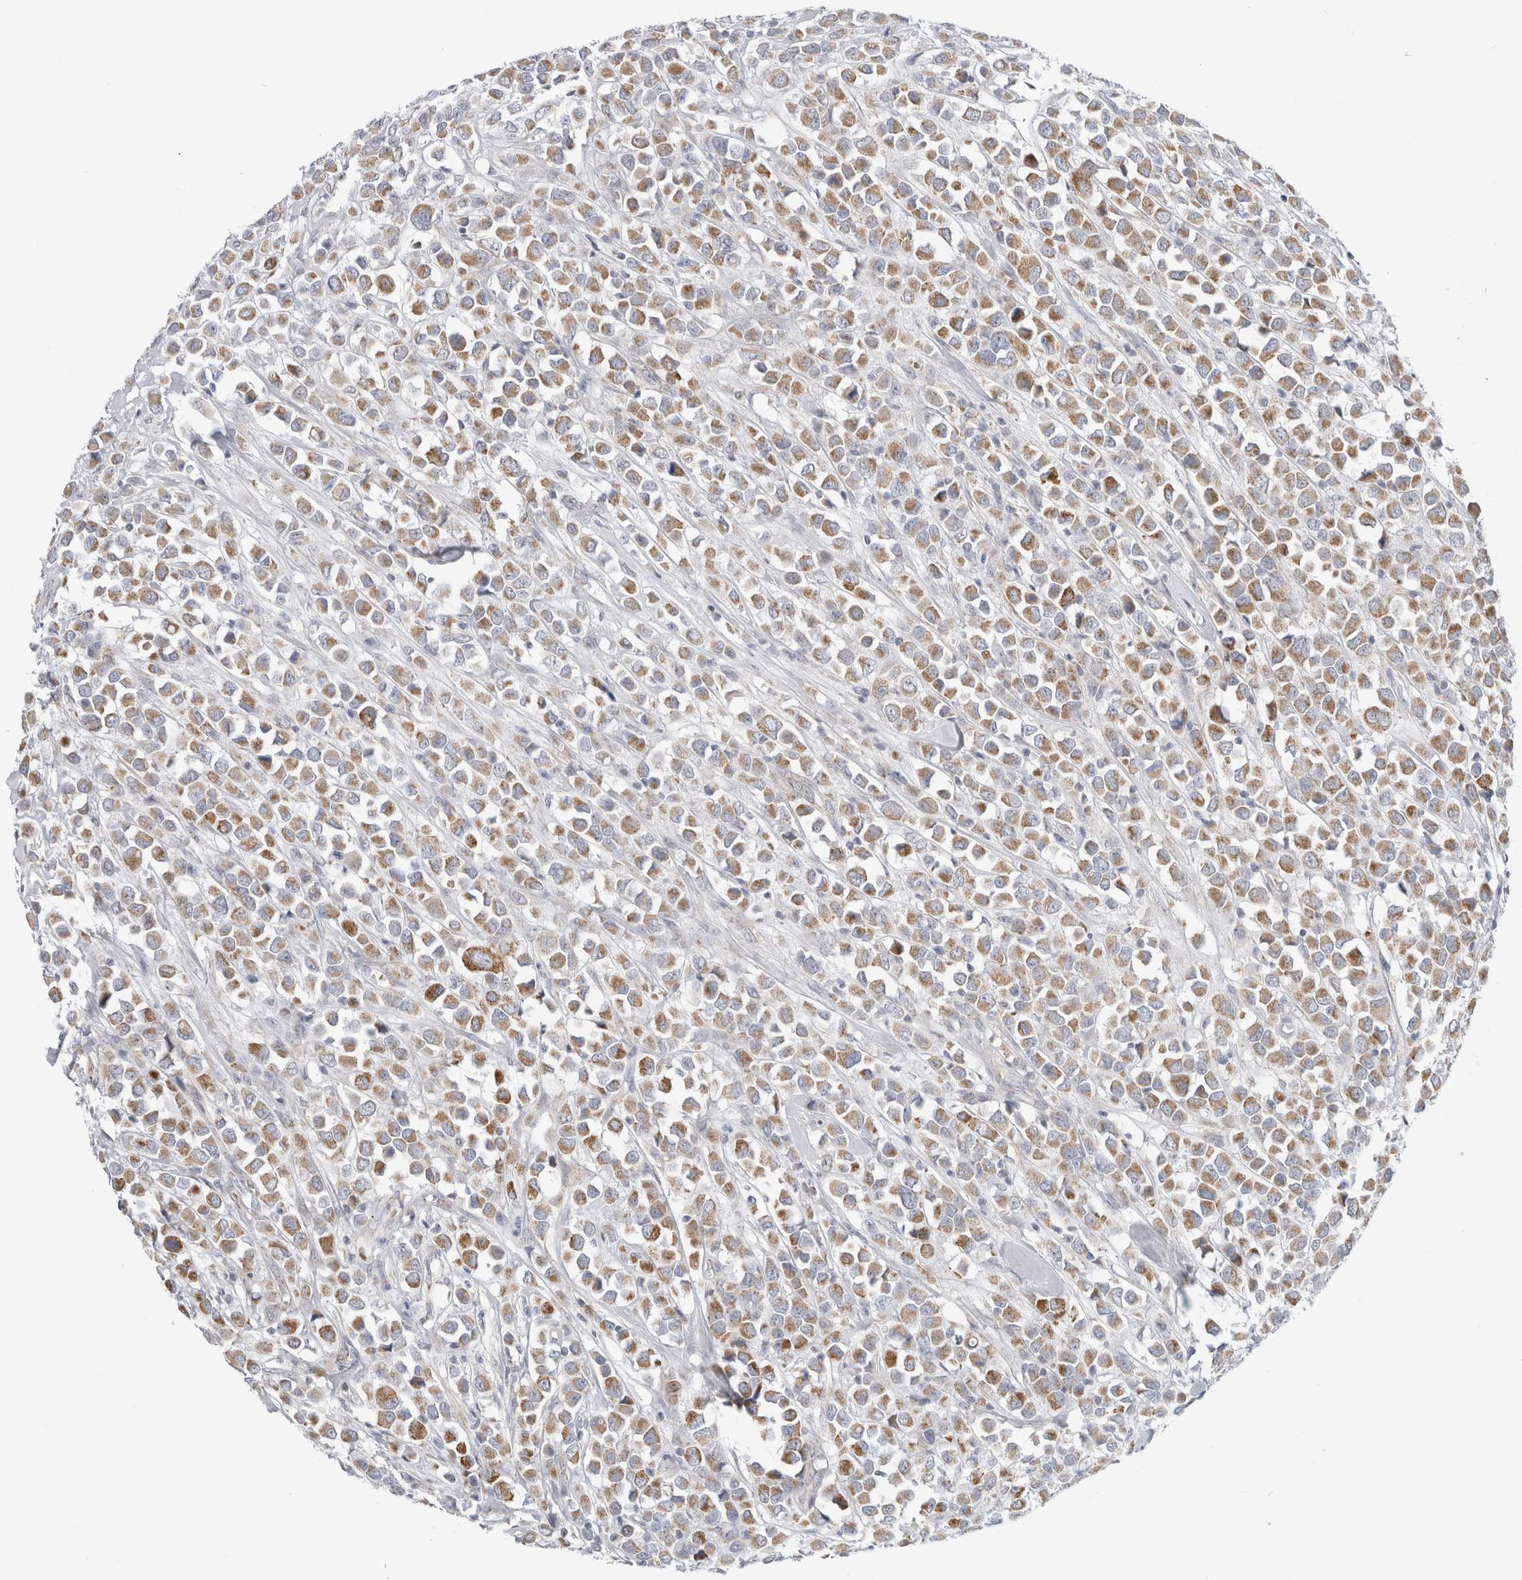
{"staining": {"intensity": "moderate", "quantity": ">75%", "location": "cytoplasmic/membranous"}, "tissue": "breast cancer", "cell_type": "Tumor cells", "image_type": "cancer", "snomed": [{"axis": "morphology", "description": "Duct carcinoma"}, {"axis": "topography", "description": "Breast"}], "caption": "A medium amount of moderate cytoplasmic/membranous expression is identified in approximately >75% of tumor cells in breast cancer (invasive ductal carcinoma) tissue.", "gene": "FAHD1", "patient": {"sex": "female", "age": 61}}